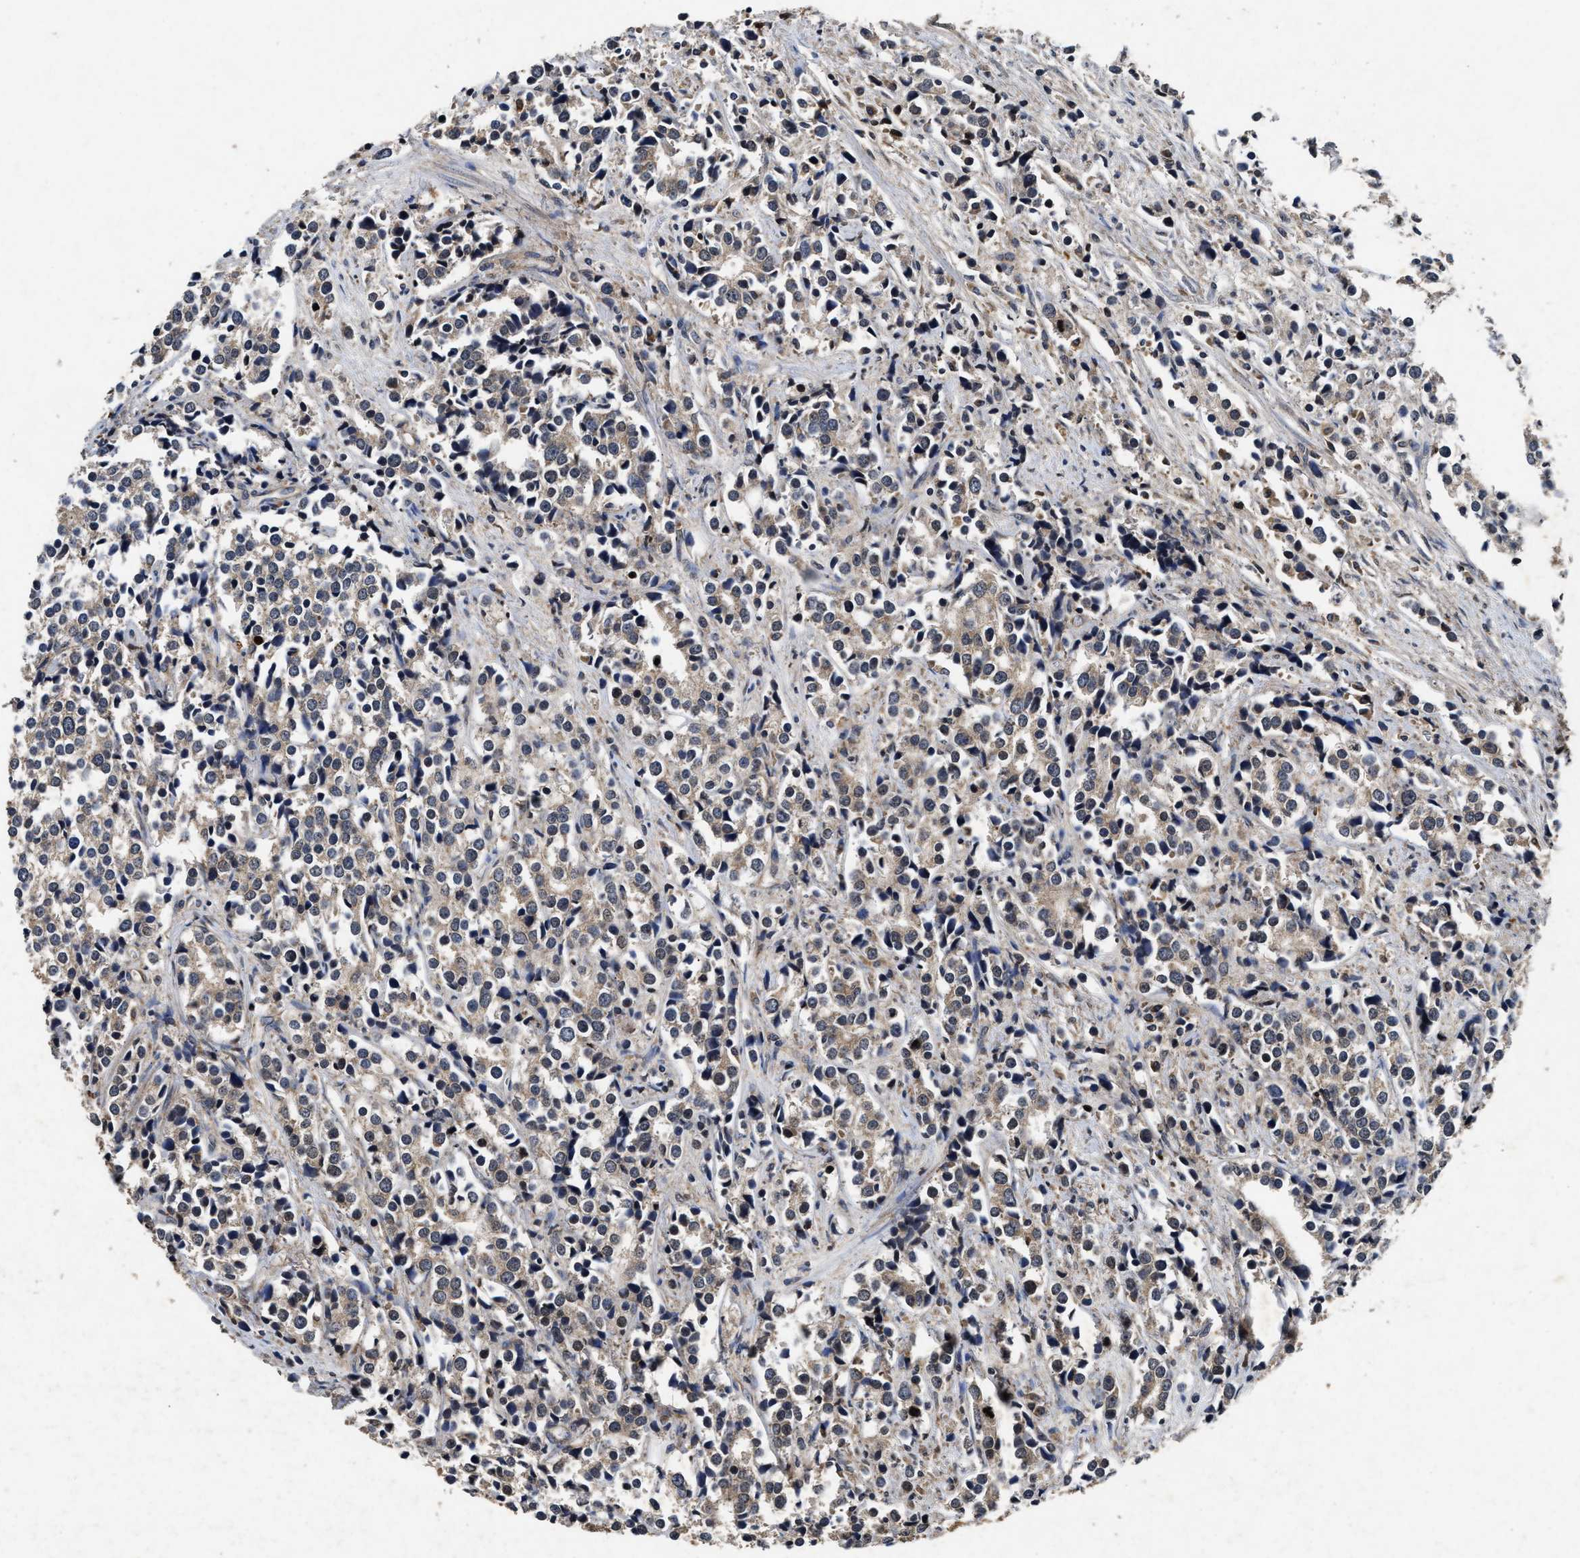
{"staining": {"intensity": "weak", "quantity": "25%-75%", "location": "cytoplasmic/membranous"}, "tissue": "prostate cancer", "cell_type": "Tumor cells", "image_type": "cancer", "snomed": [{"axis": "morphology", "description": "Adenocarcinoma, High grade"}, {"axis": "topography", "description": "Prostate"}], "caption": "IHC image of neoplastic tissue: prostate cancer (high-grade adenocarcinoma) stained using immunohistochemistry (IHC) displays low levels of weak protein expression localized specifically in the cytoplasmic/membranous of tumor cells, appearing as a cytoplasmic/membranous brown color.", "gene": "PDAP1", "patient": {"sex": "male", "age": 71}}